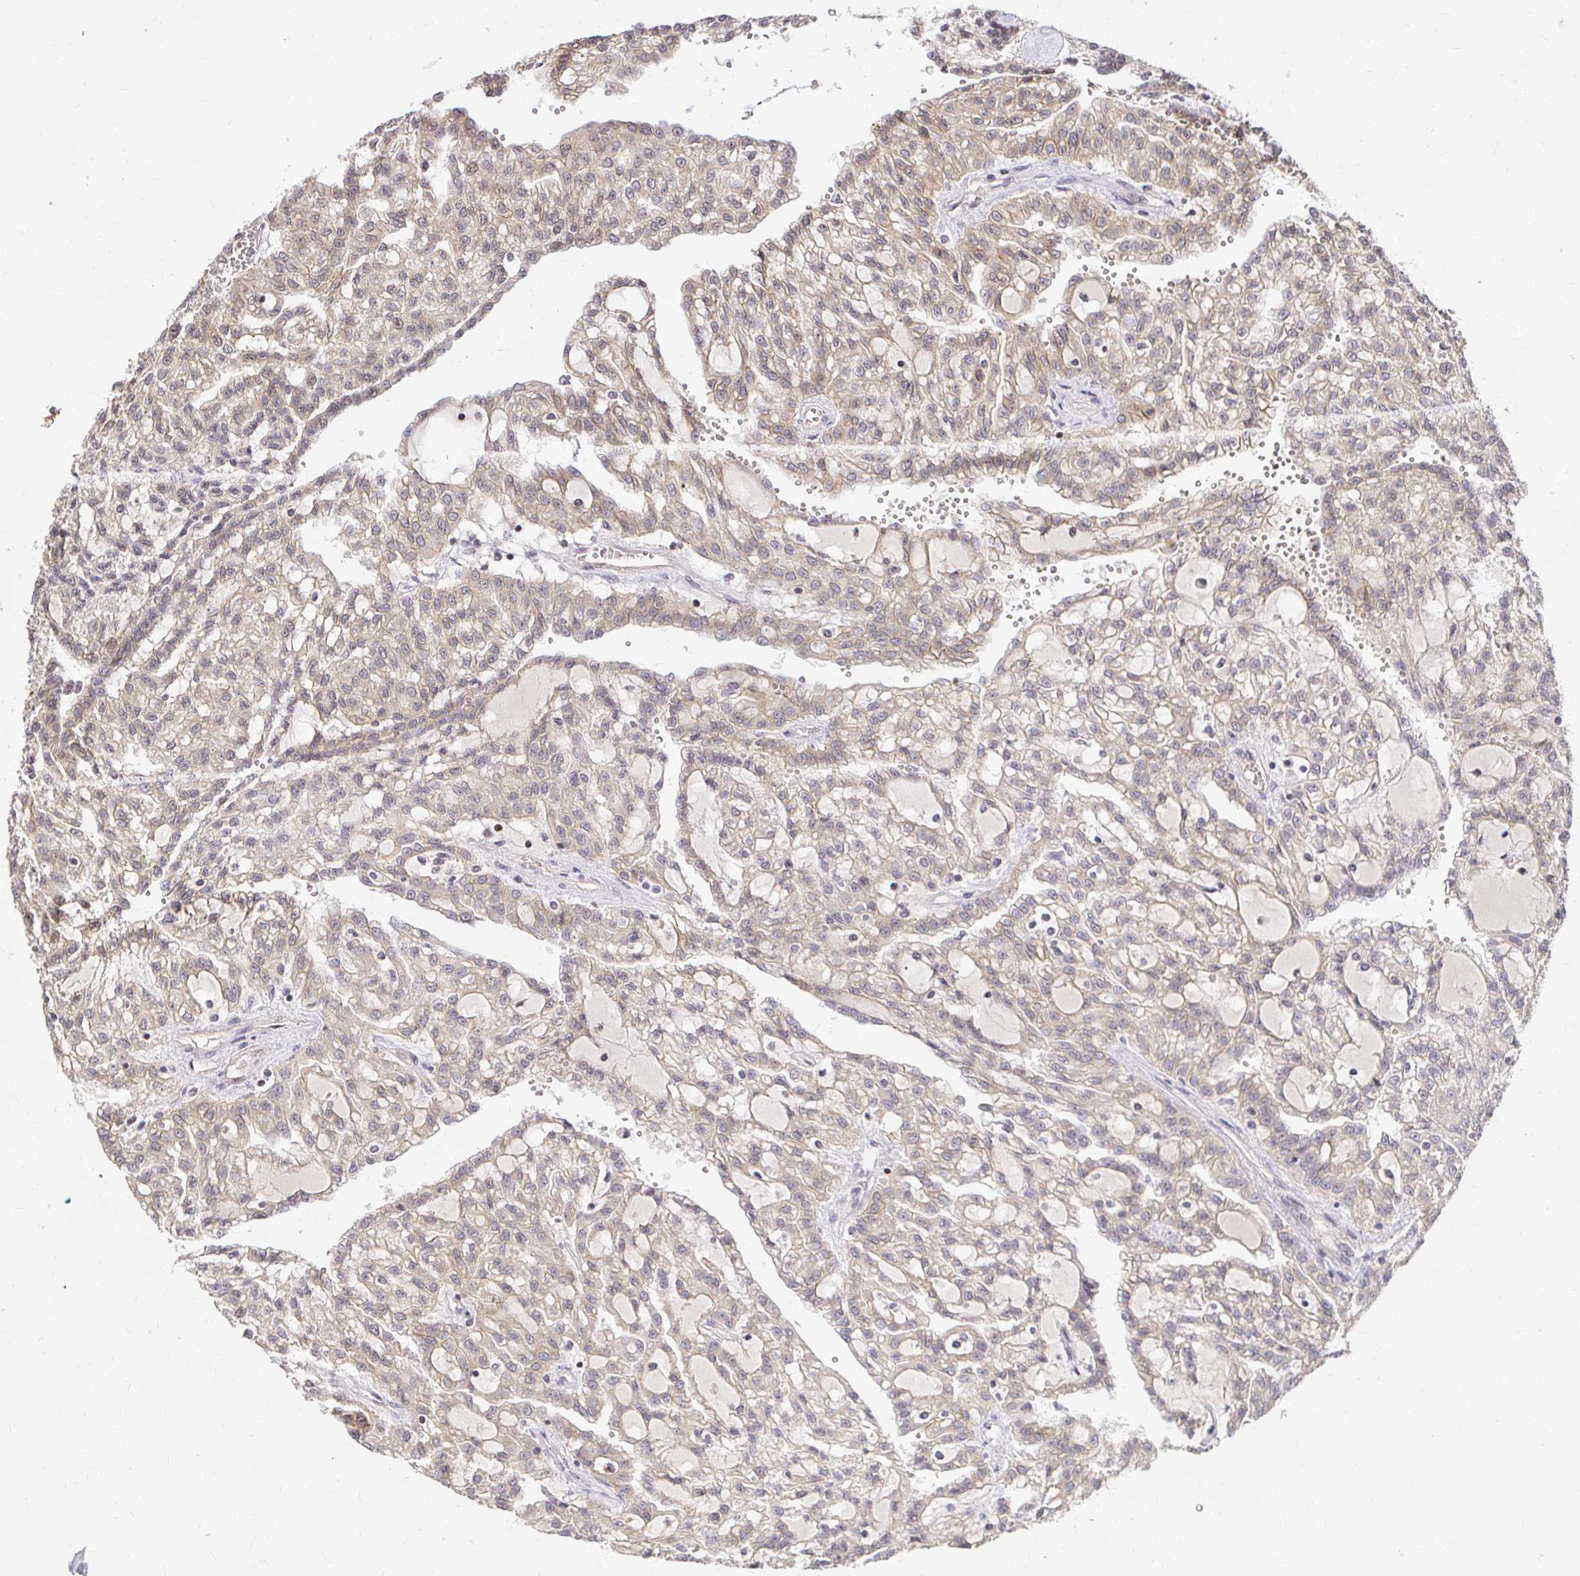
{"staining": {"intensity": "weak", "quantity": "25%-75%", "location": "cytoplasmic/membranous"}, "tissue": "renal cancer", "cell_type": "Tumor cells", "image_type": "cancer", "snomed": [{"axis": "morphology", "description": "Adenocarcinoma, NOS"}, {"axis": "topography", "description": "Kidney"}], "caption": "This histopathology image displays immunohistochemistry (IHC) staining of human renal cancer, with low weak cytoplasmic/membranous expression in approximately 25%-75% of tumor cells.", "gene": "ANK3", "patient": {"sex": "male", "age": 63}}